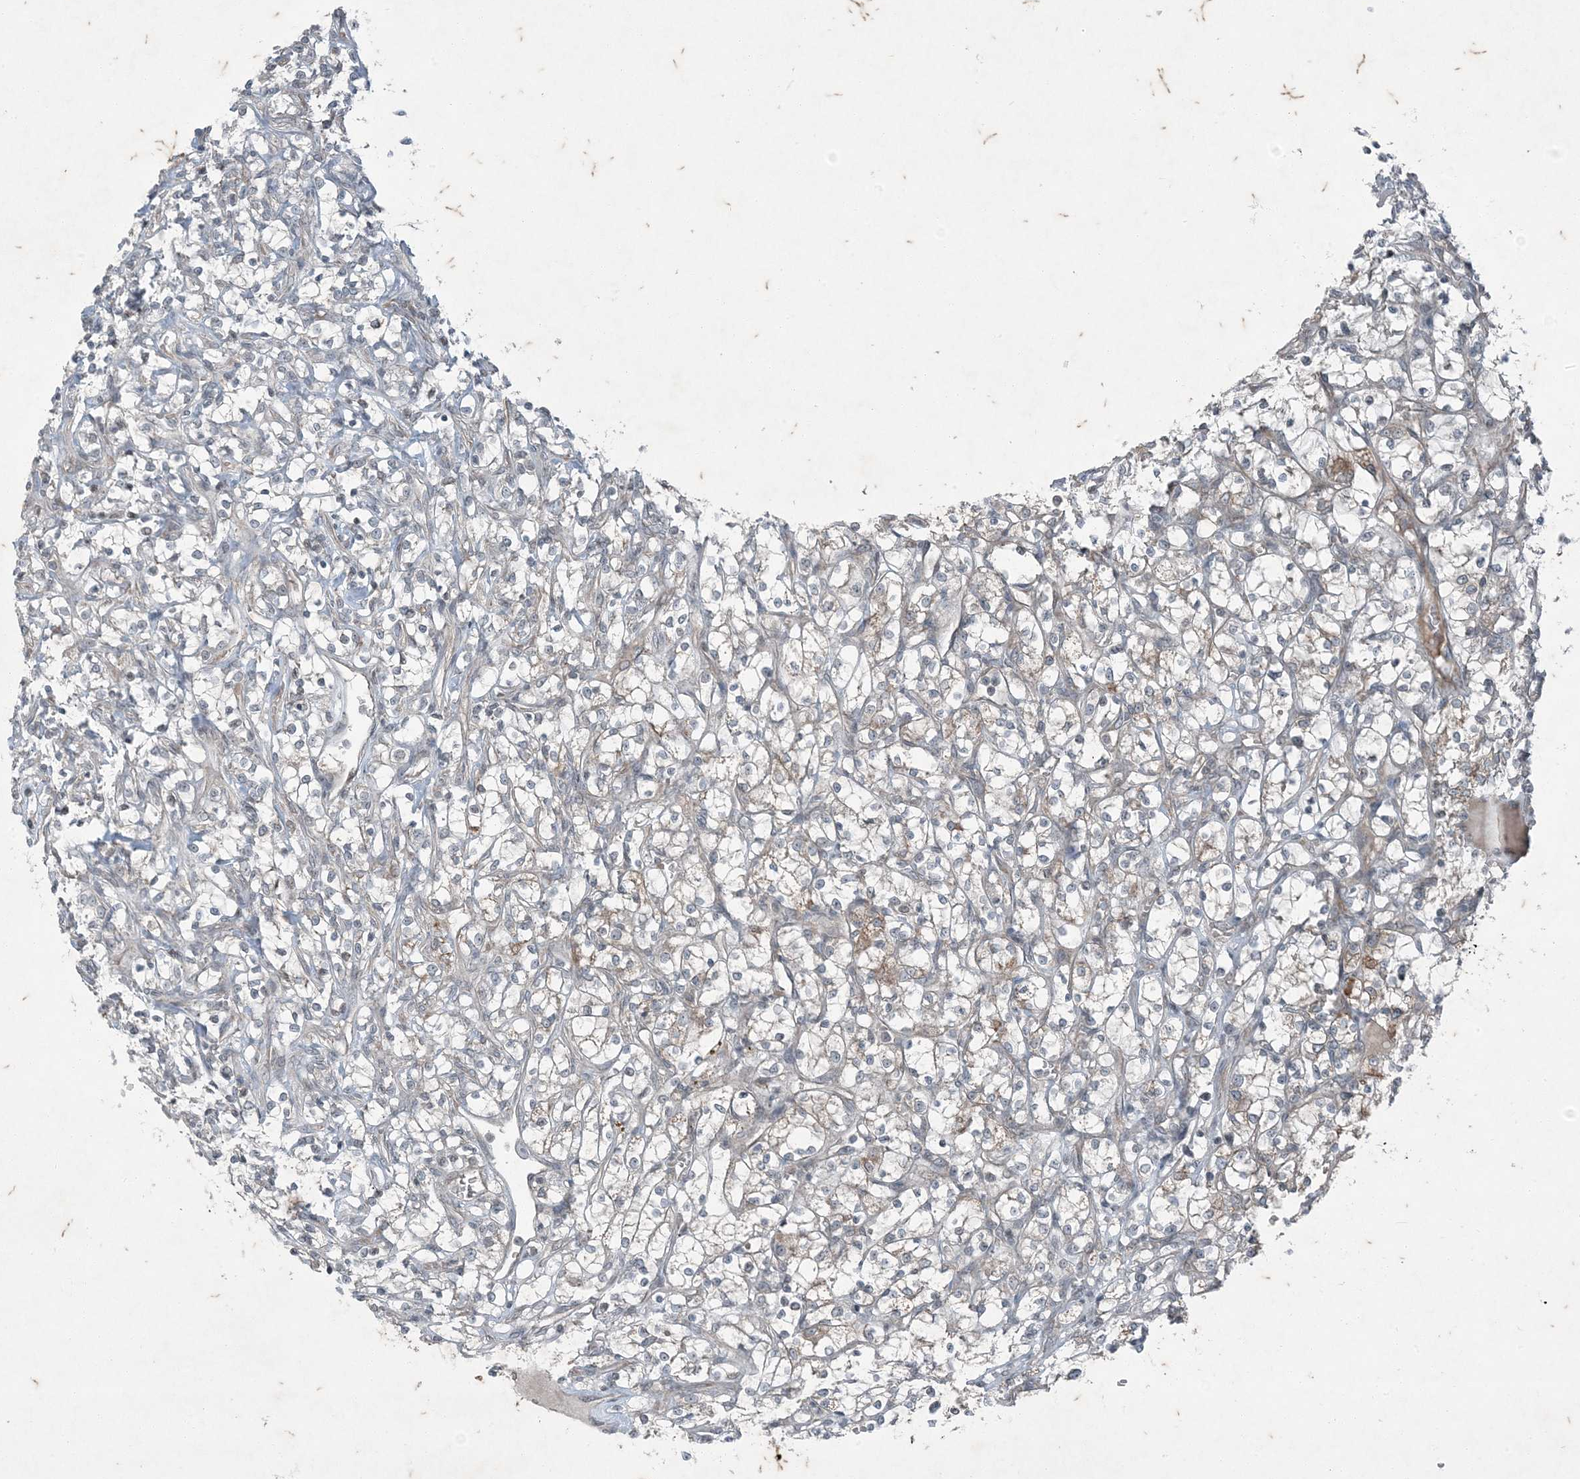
{"staining": {"intensity": "negative", "quantity": "none", "location": "none"}, "tissue": "renal cancer", "cell_type": "Tumor cells", "image_type": "cancer", "snomed": [{"axis": "morphology", "description": "Adenocarcinoma, NOS"}, {"axis": "topography", "description": "Kidney"}], "caption": "A photomicrograph of human renal cancer is negative for staining in tumor cells.", "gene": "PC", "patient": {"sex": "female", "age": 69}}